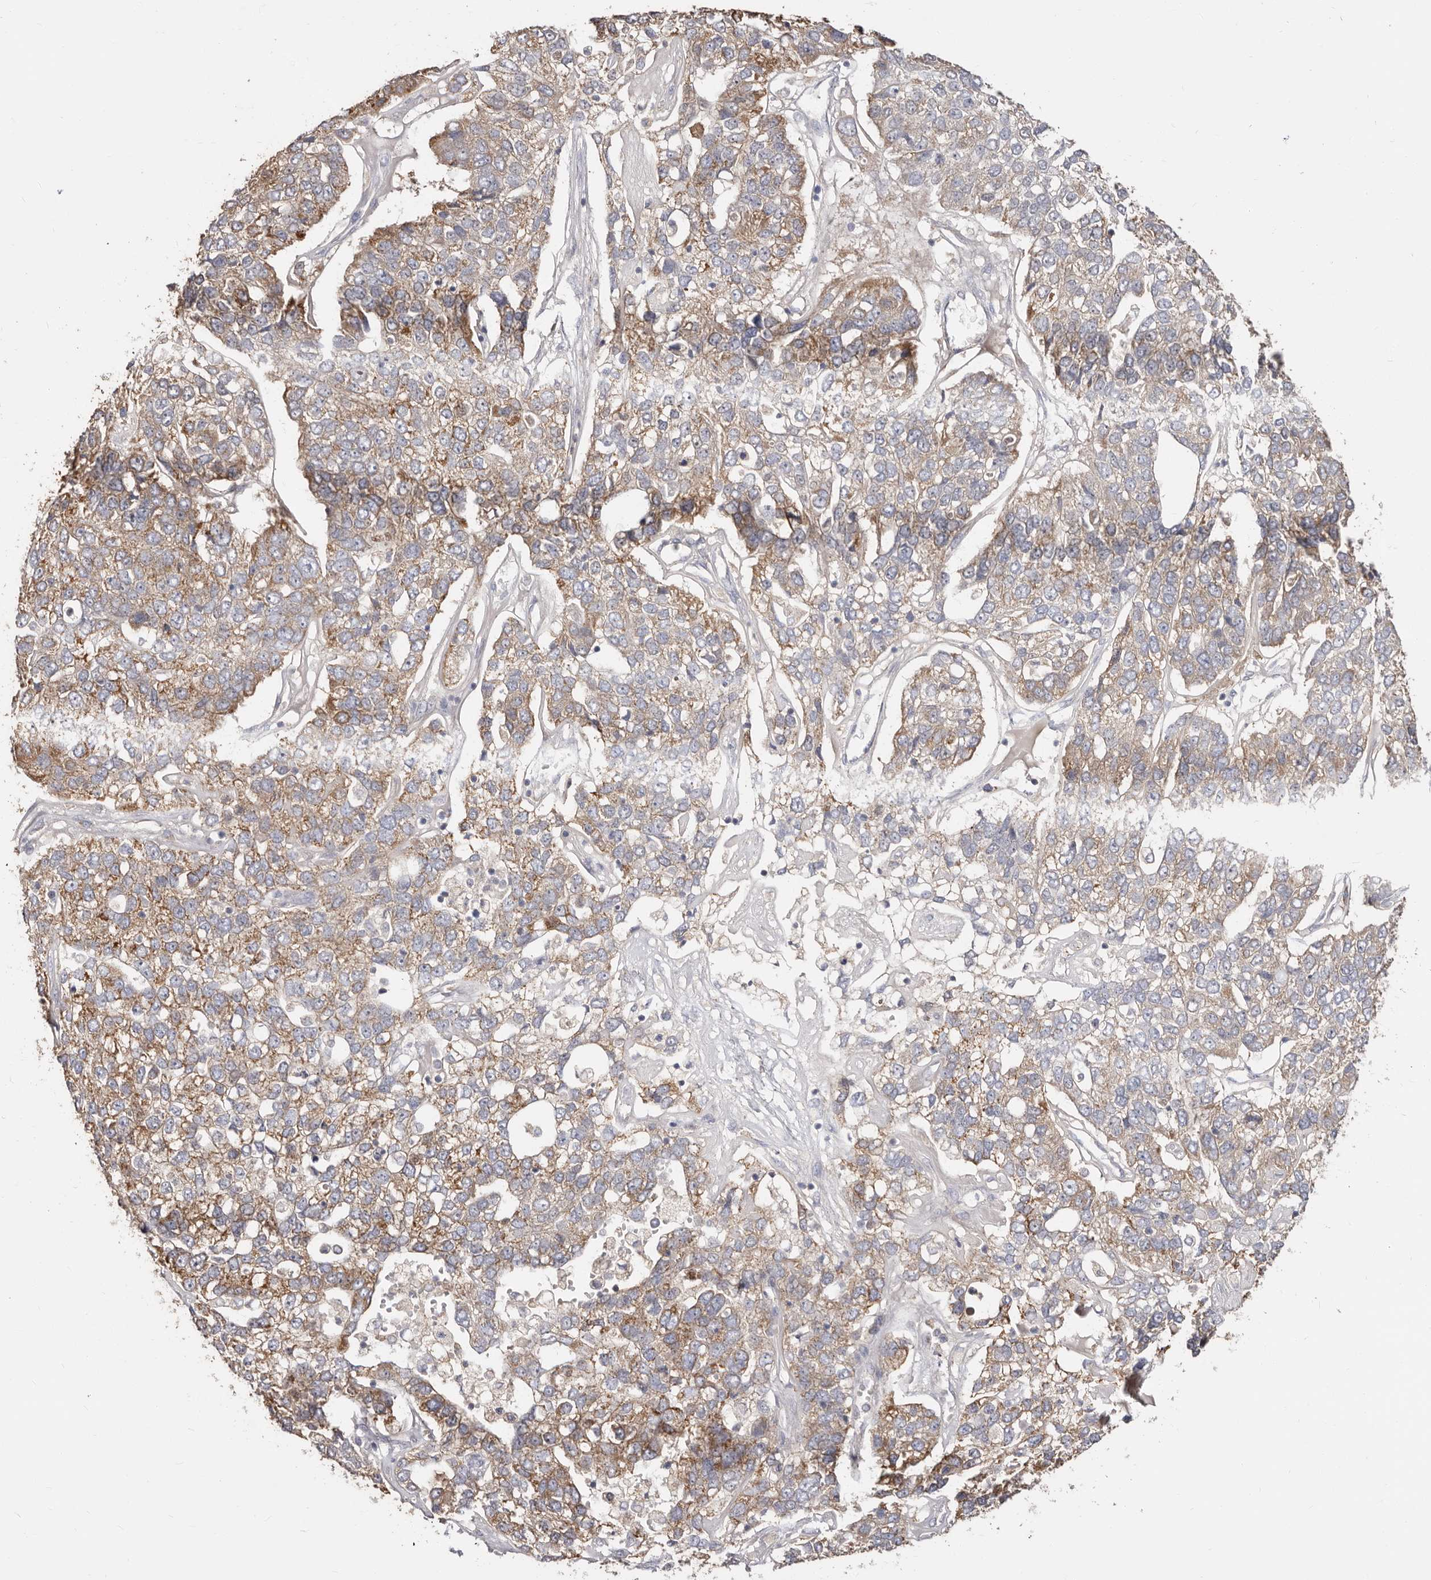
{"staining": {"intensity": "moderate", "quantity": "25%-75%", "location": "cytoplasmic/membranous"}, "tissue": "pancreatic cancer", "cell_type": "Tumor cells", "image_type": "cancer", "snomed": [{"axis": "morphology", "description": "Adenocarcinoma, NOS"}, {"axis": "topography", "description": "Pancreas"}], "caption": "Moderate cytoplasmic/membranous expression for a protein is present in about 25%-75% of tumor cells of adenocarcinoma (pancreatic) using immunohistochemistry.", "gene": "BAIAP2L1", "patient": {"sex": "female", "age": 61}}